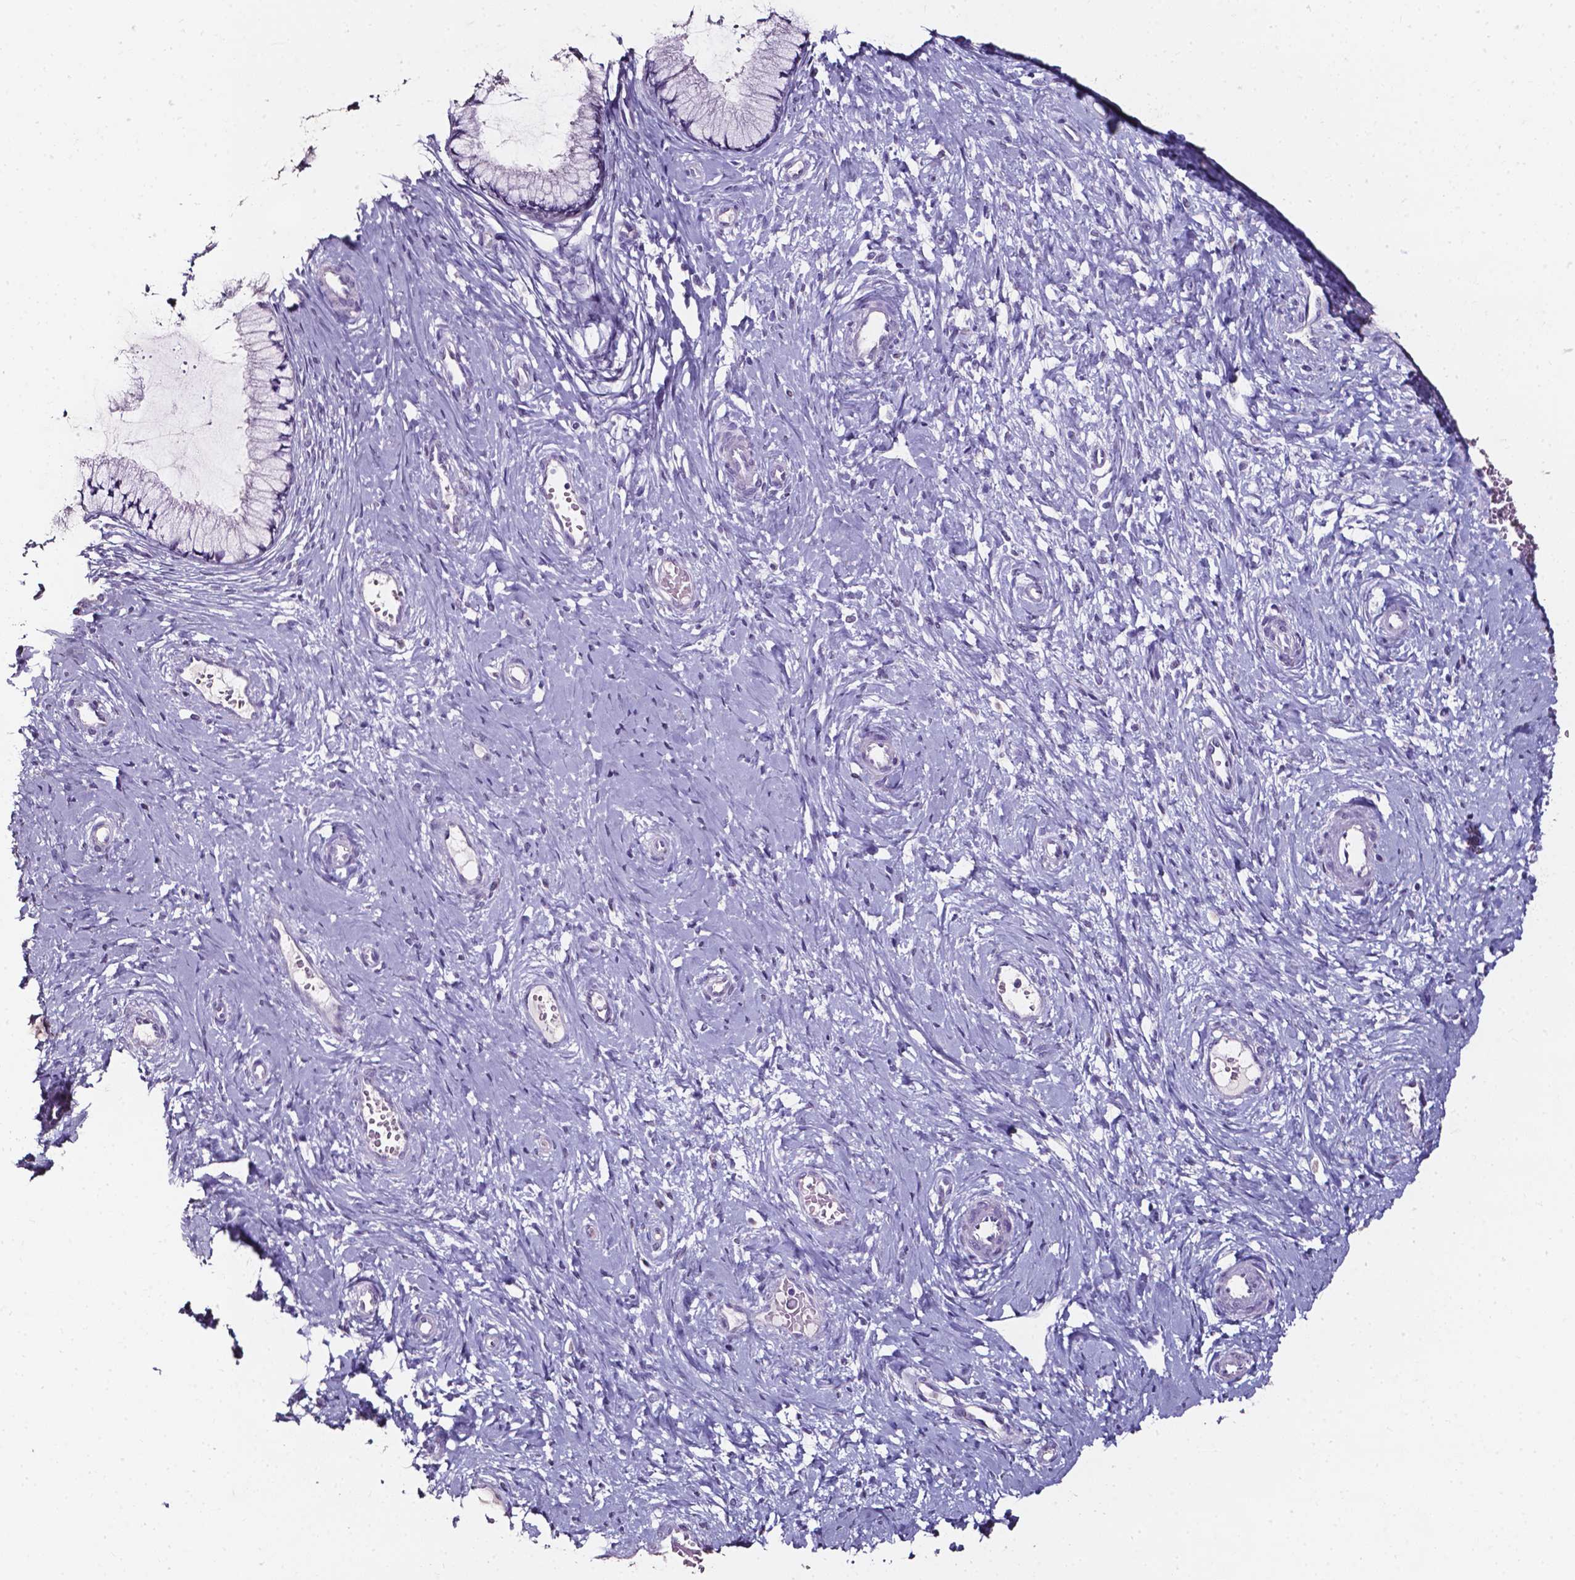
{"staining": {"intensity": "negative", "quantity": "none", "location": "none"}, "tissue": "cervix", "cell_type": "Glandular cells", "image_type": "normal", "snomed": [{"axis": "morphology", "description": "Normal tissue, NOS"}, {"axis": "topography", "description": "Cervix"}], "caption": "DAB immunohistochemical staining of unremarkable human cervix exhibits no significant expression in glandular cells.", "gene": "DEFA5", "patient": {"sex": "female", "age": 37}}